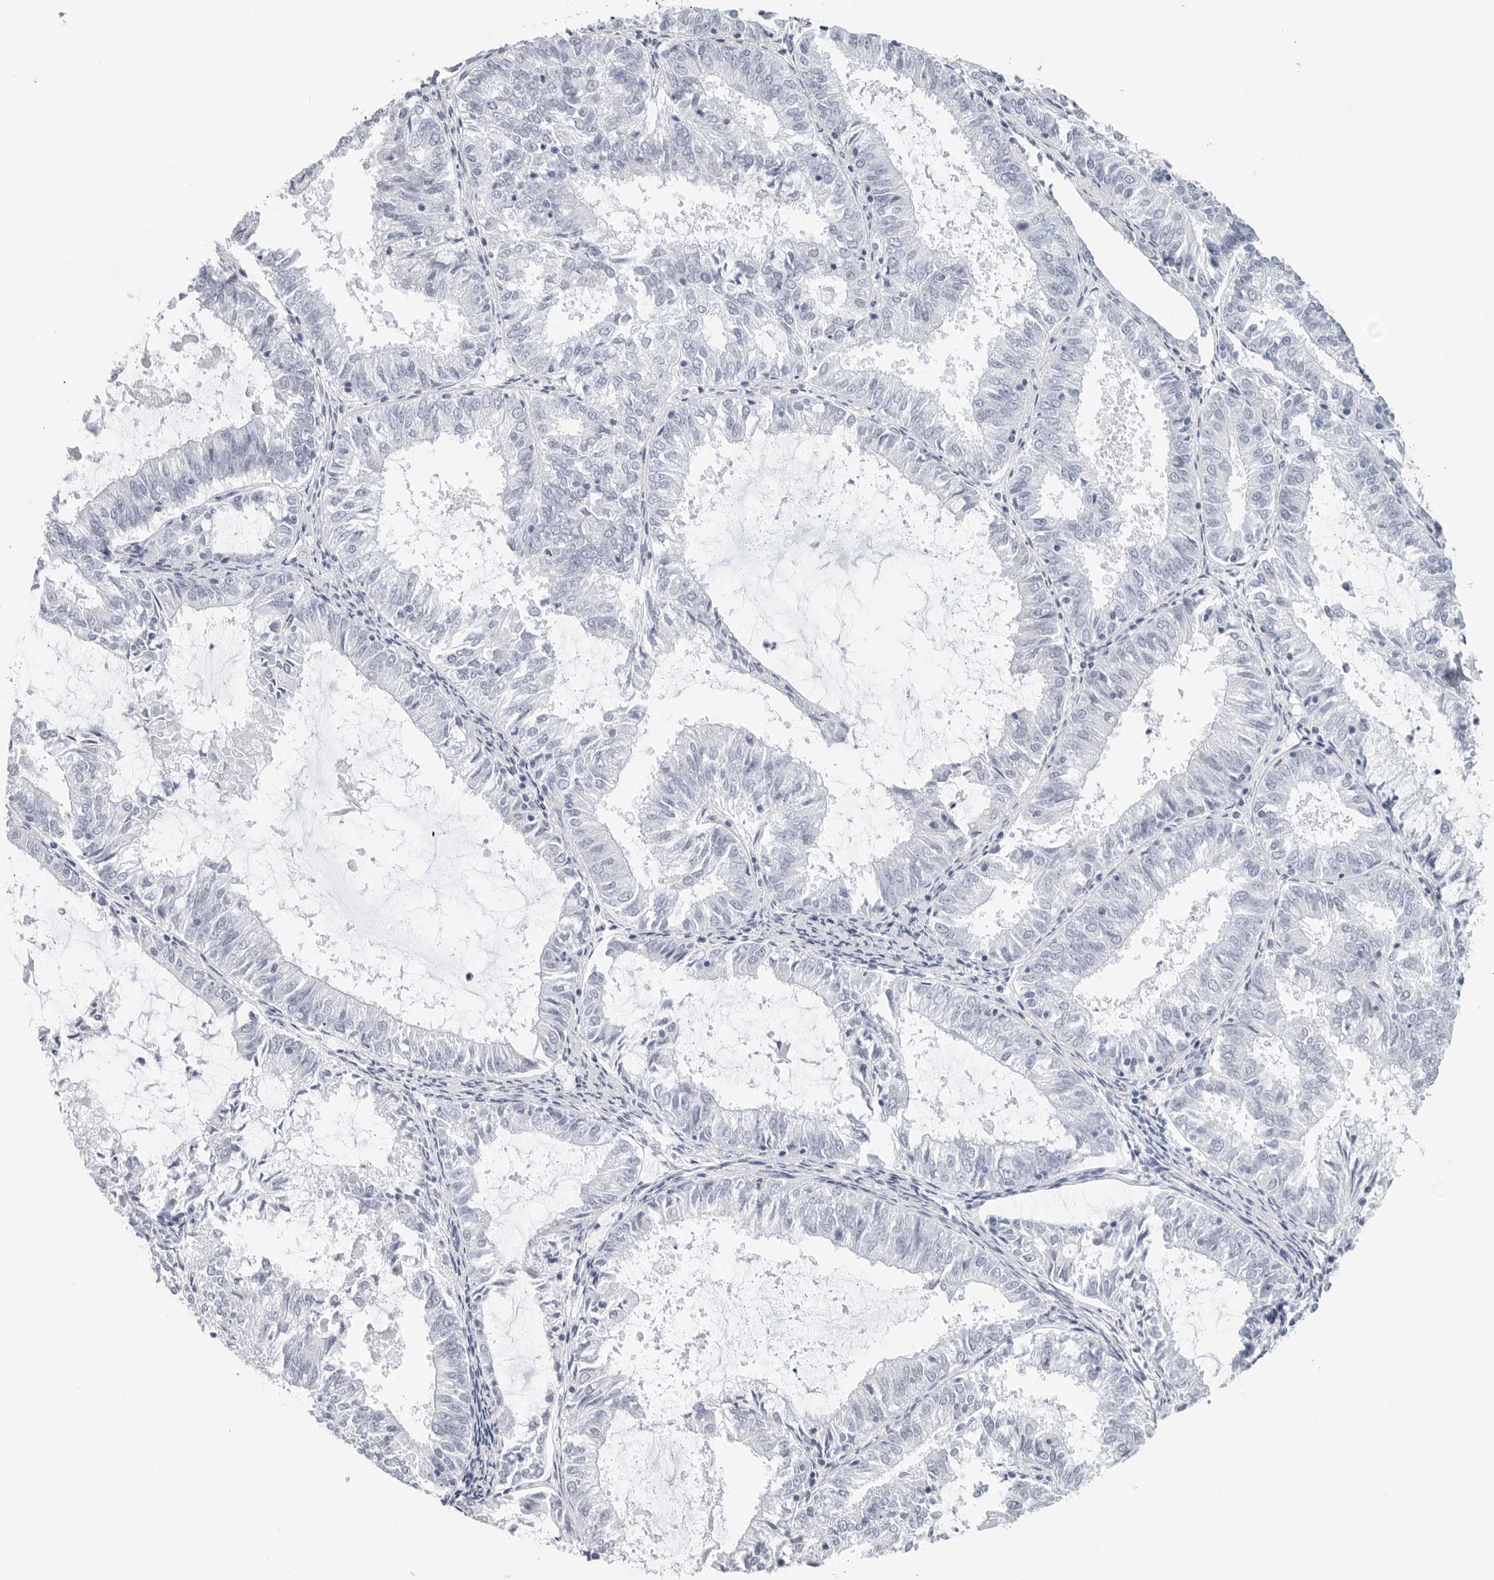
{"staining": {"intensity": "negative", "quantity": "none", "location": "none"}, "tissue": "endometrial cancer", "cell_type": "Tumor cells", "image_type": "cancer", "snomed": [{"axis": "morphology", "description": "Adenocarcinoma, NOS"}, {"axis": "topography", "description": "Endometrium"}], "caption": "Human endometrial cancer stained for a protein using immunohistochemistry (IHC) exhibits no staining in tumor cells.", "gene": "CSH1", "patient": {"sex": "female", "age": 57}}